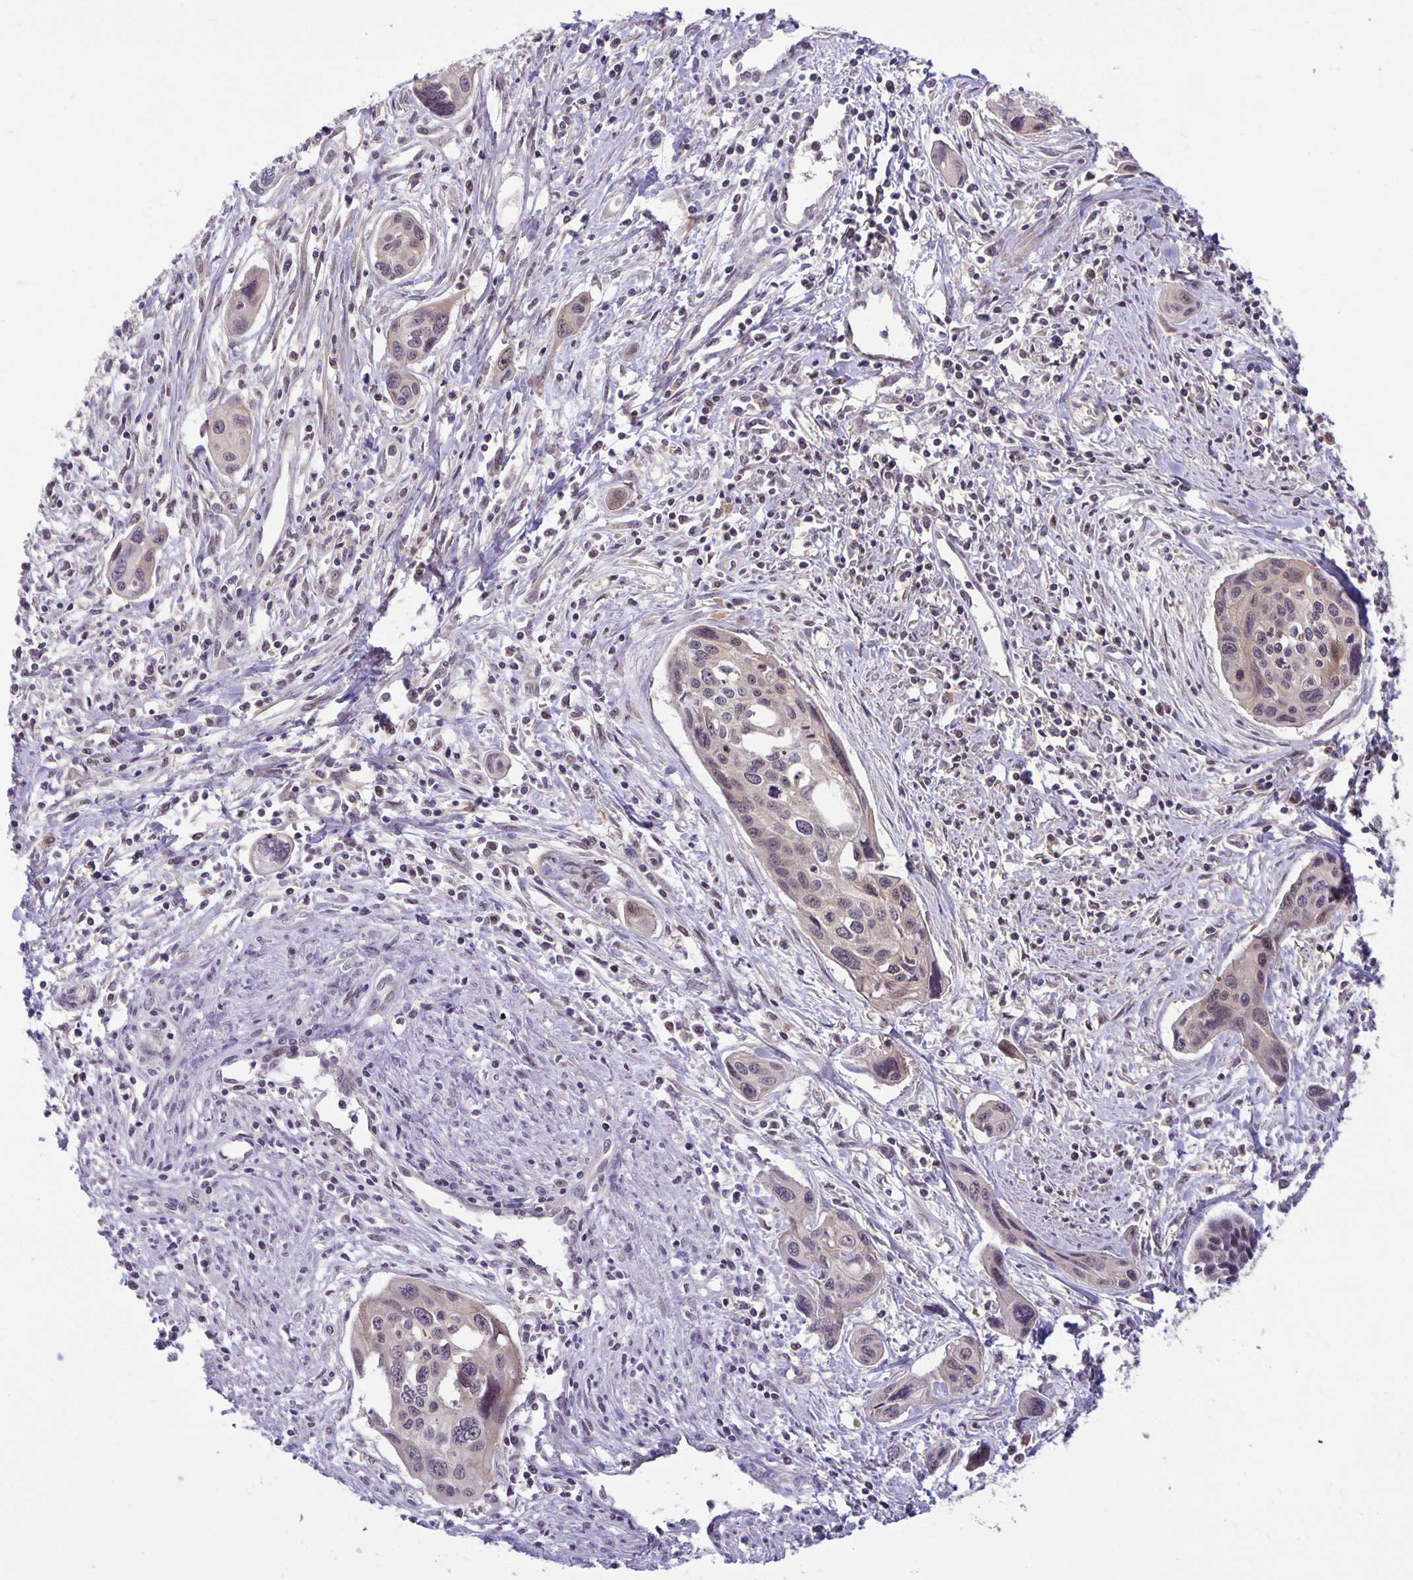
{"staining": {"intensity": "weak", "quantity": "25%-75%", "location": "cytoplasmic/membranous"}, "tissue": "cervical cancer", "cell_type": "Tumor cells", "image_type": "cancer", "snomed": [{"axis": "morphology", "description": "Squamous cell carcinoma, NOS"}, {"axis": "topography", "description": "Cervix"}], "caption": "A low amount of weak cytoplasmic/membranous expression is present in about 25%-75% of tumor cells in squamous cell carcinoma (cervical) tissue. Nuclei are stained in blue.", "gene": "TAX1BP3", "patient": {"sex": "female", "age": 31}}